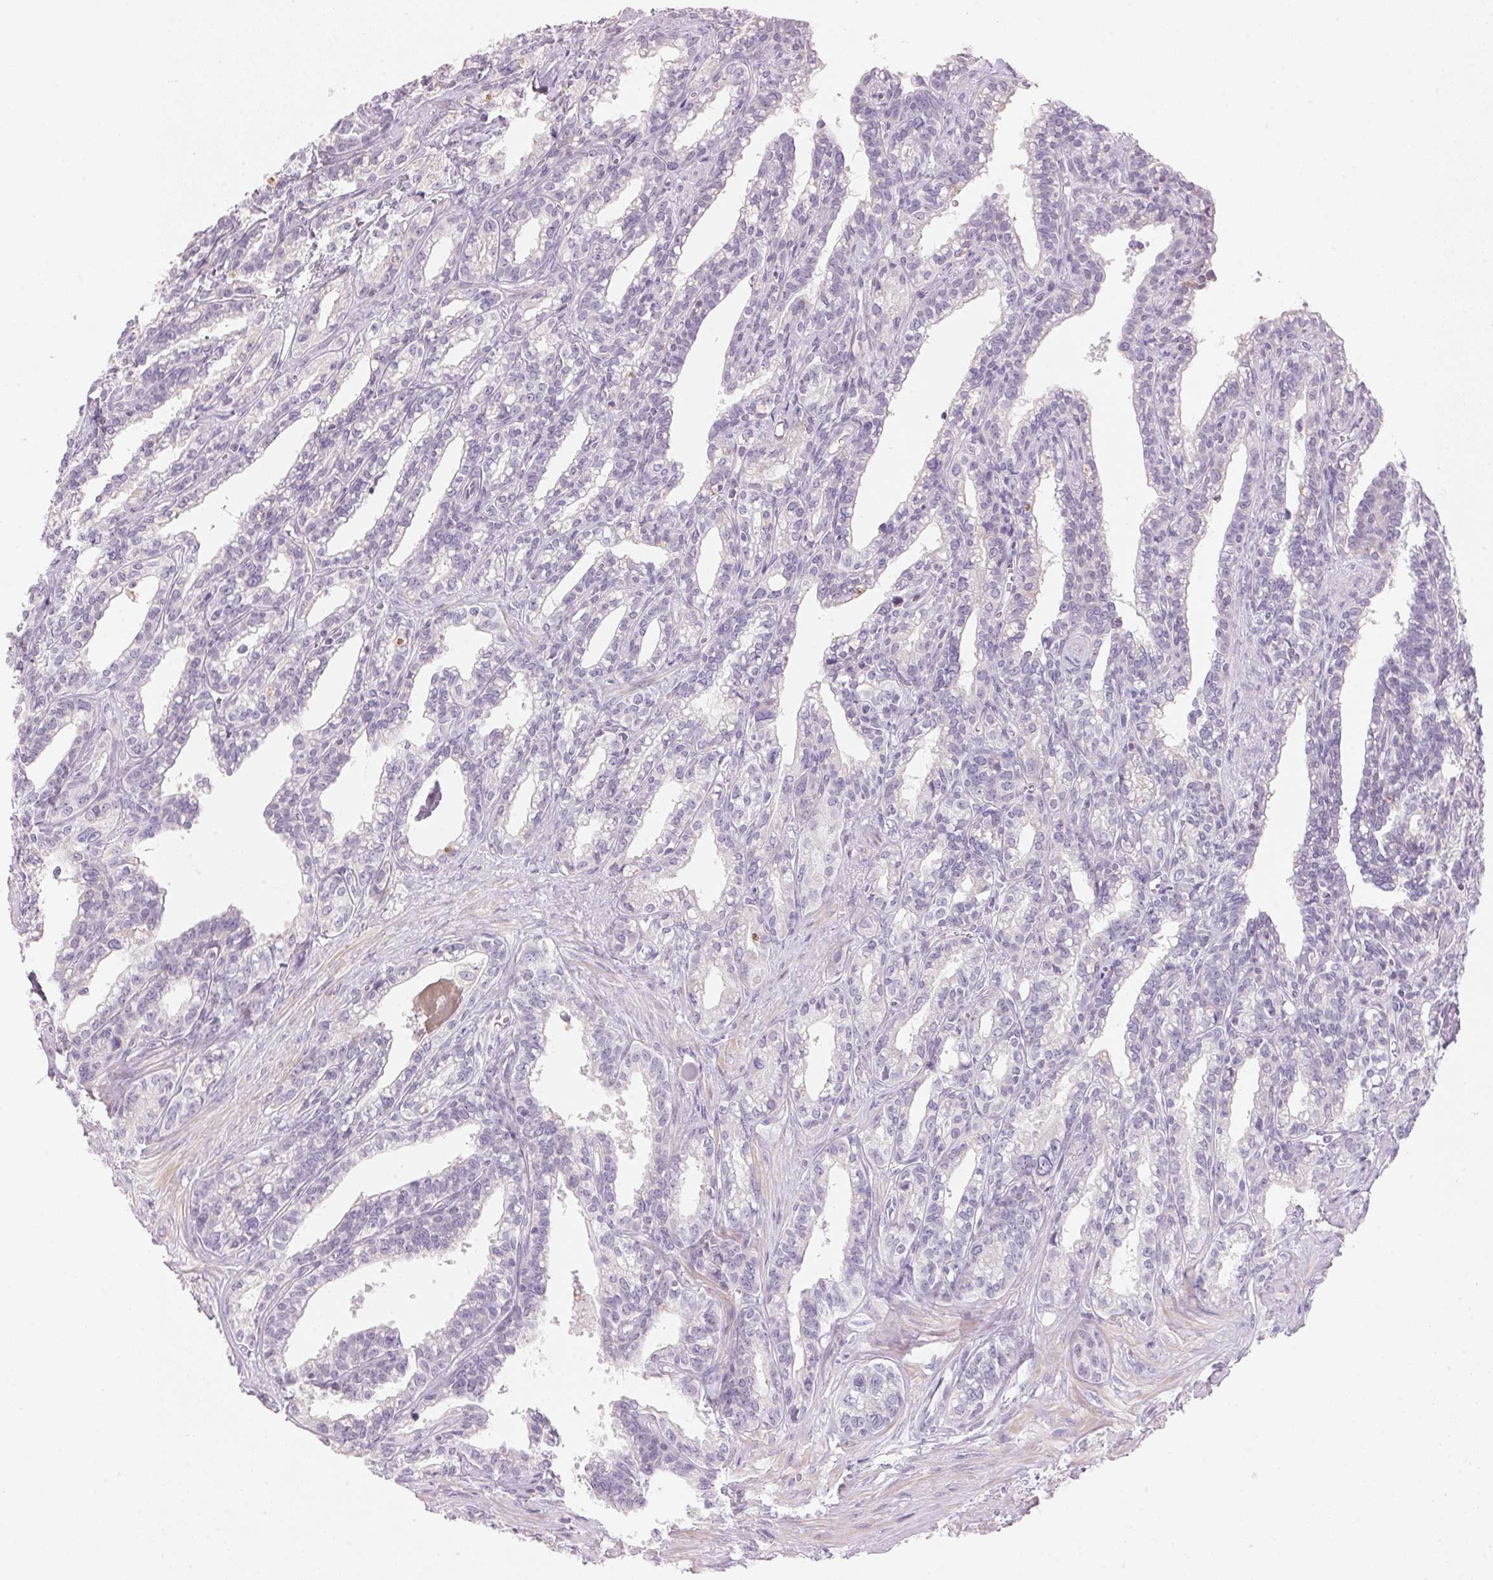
{"staining": {"intensity": "negative", "quantity": "none", "location": "none"}, "tissue": "seminal vesicle", "cell_type": "Glandular cells", "image_type": "normal", "snomed": [{"axis": "morphology", "description": "Normal tissue, NOS"}, {"axis": "morphology", "description": "Urothelial carcinoma, NOS"}, {"axis": "topography", "description": "Urinary bladder"}, {"axis": "topography", "description": "Seminal veicle"}], "caption": "Glandular cells are negative for brown protein staining in normal seminal vesicle. Nuclei are stained in blue.", "gene": "CYP11B1", "patient": {"sex": "male", "age": 76}}